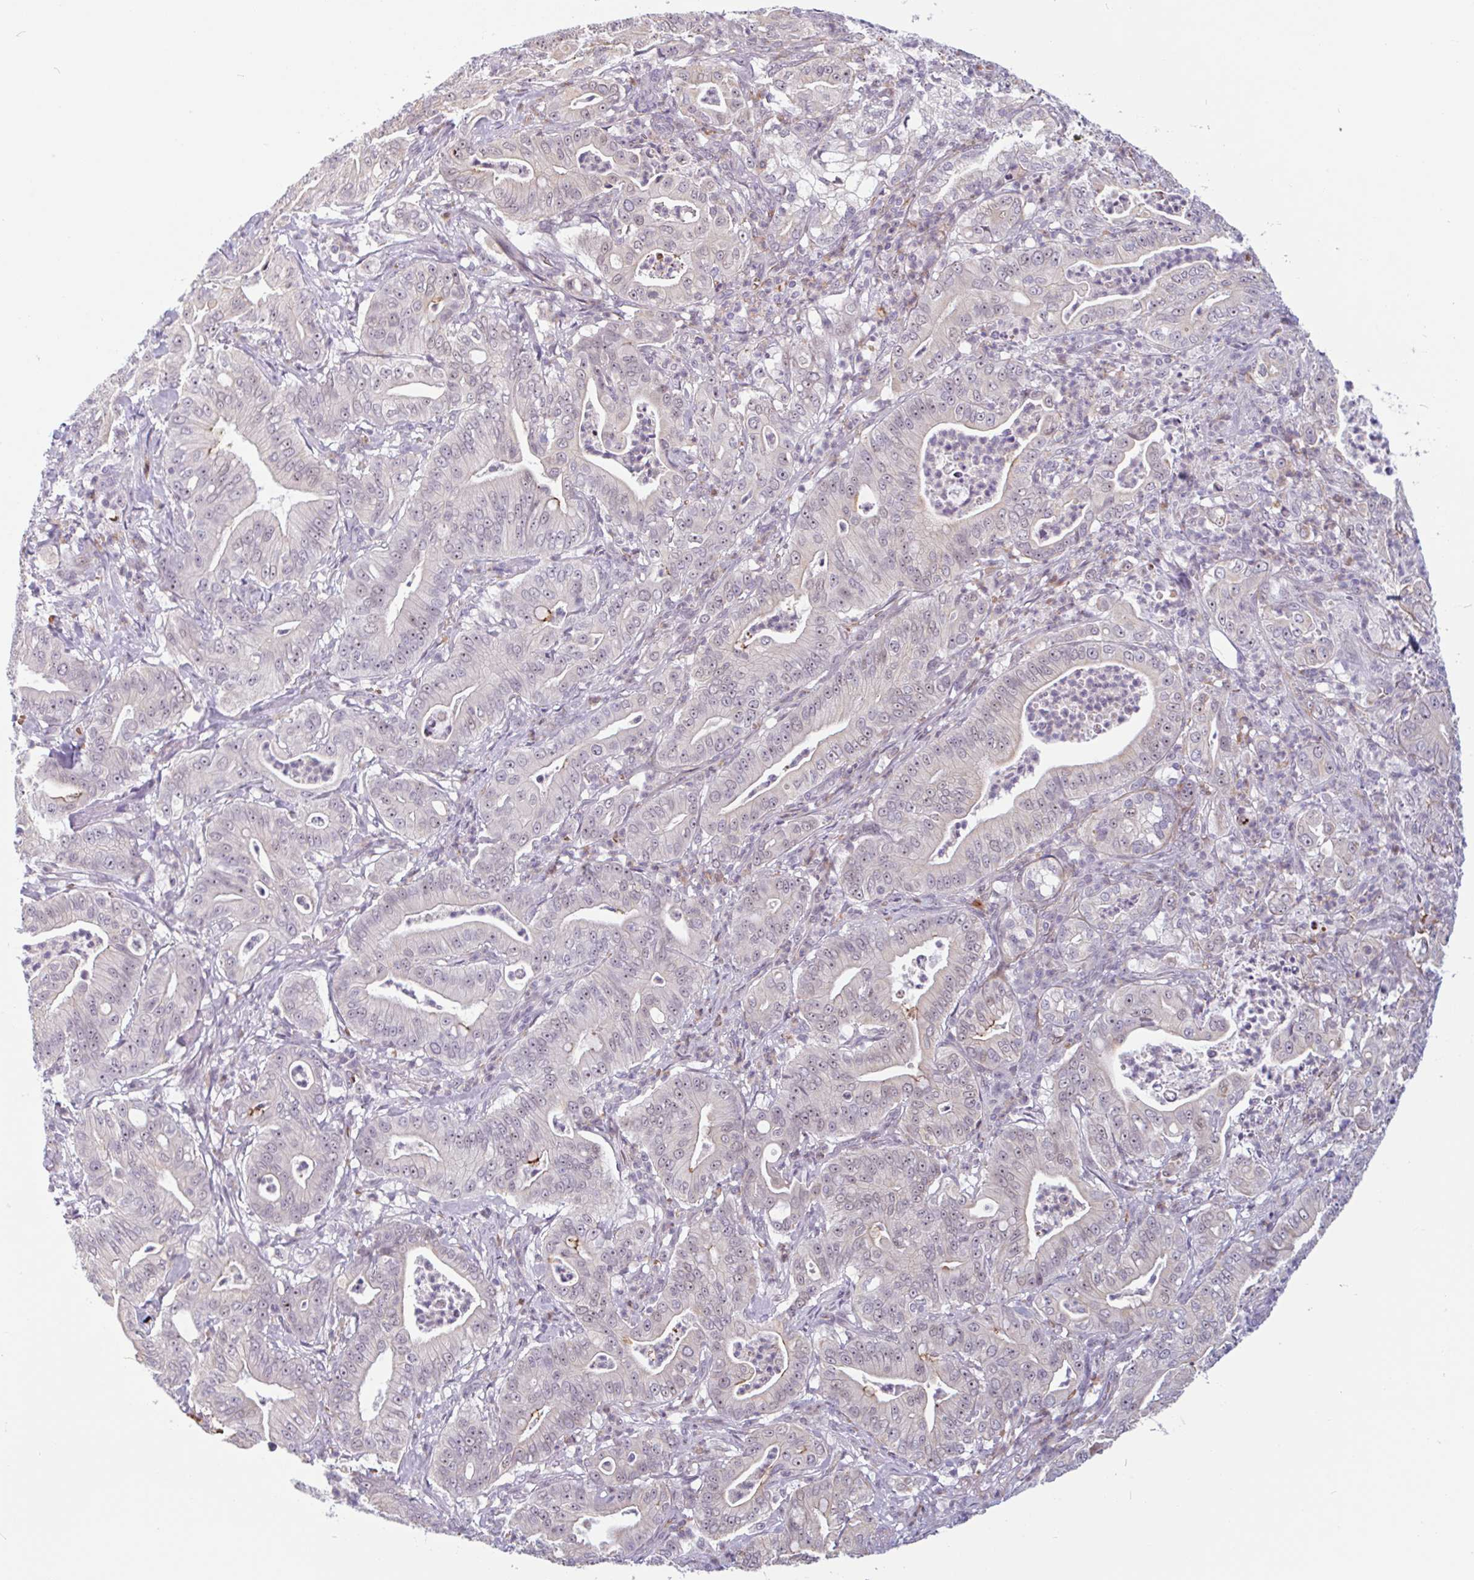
{"staining": {"intensity": "weak", "quantity": "<25%", "location": "nuclear"}, "tissue": "pancreatic cancer", "cell_type": "Tumor cells", "image_type": "cancer", "snomed": [{"axis": "morphology", "description": "Adenocarcinoma, NOS"}, {"axis": "topography", "description": "Pancreas"}], "caption": "There is no significant expression in tumor cells of pancreatic cancer. (DAB (3,3'-diaminobenzidine) immunohistochemistry (IHC) with hematoxylin counter stain).", "gene": "TMEM119", "patient": {"sex": "male", "age": 71}}